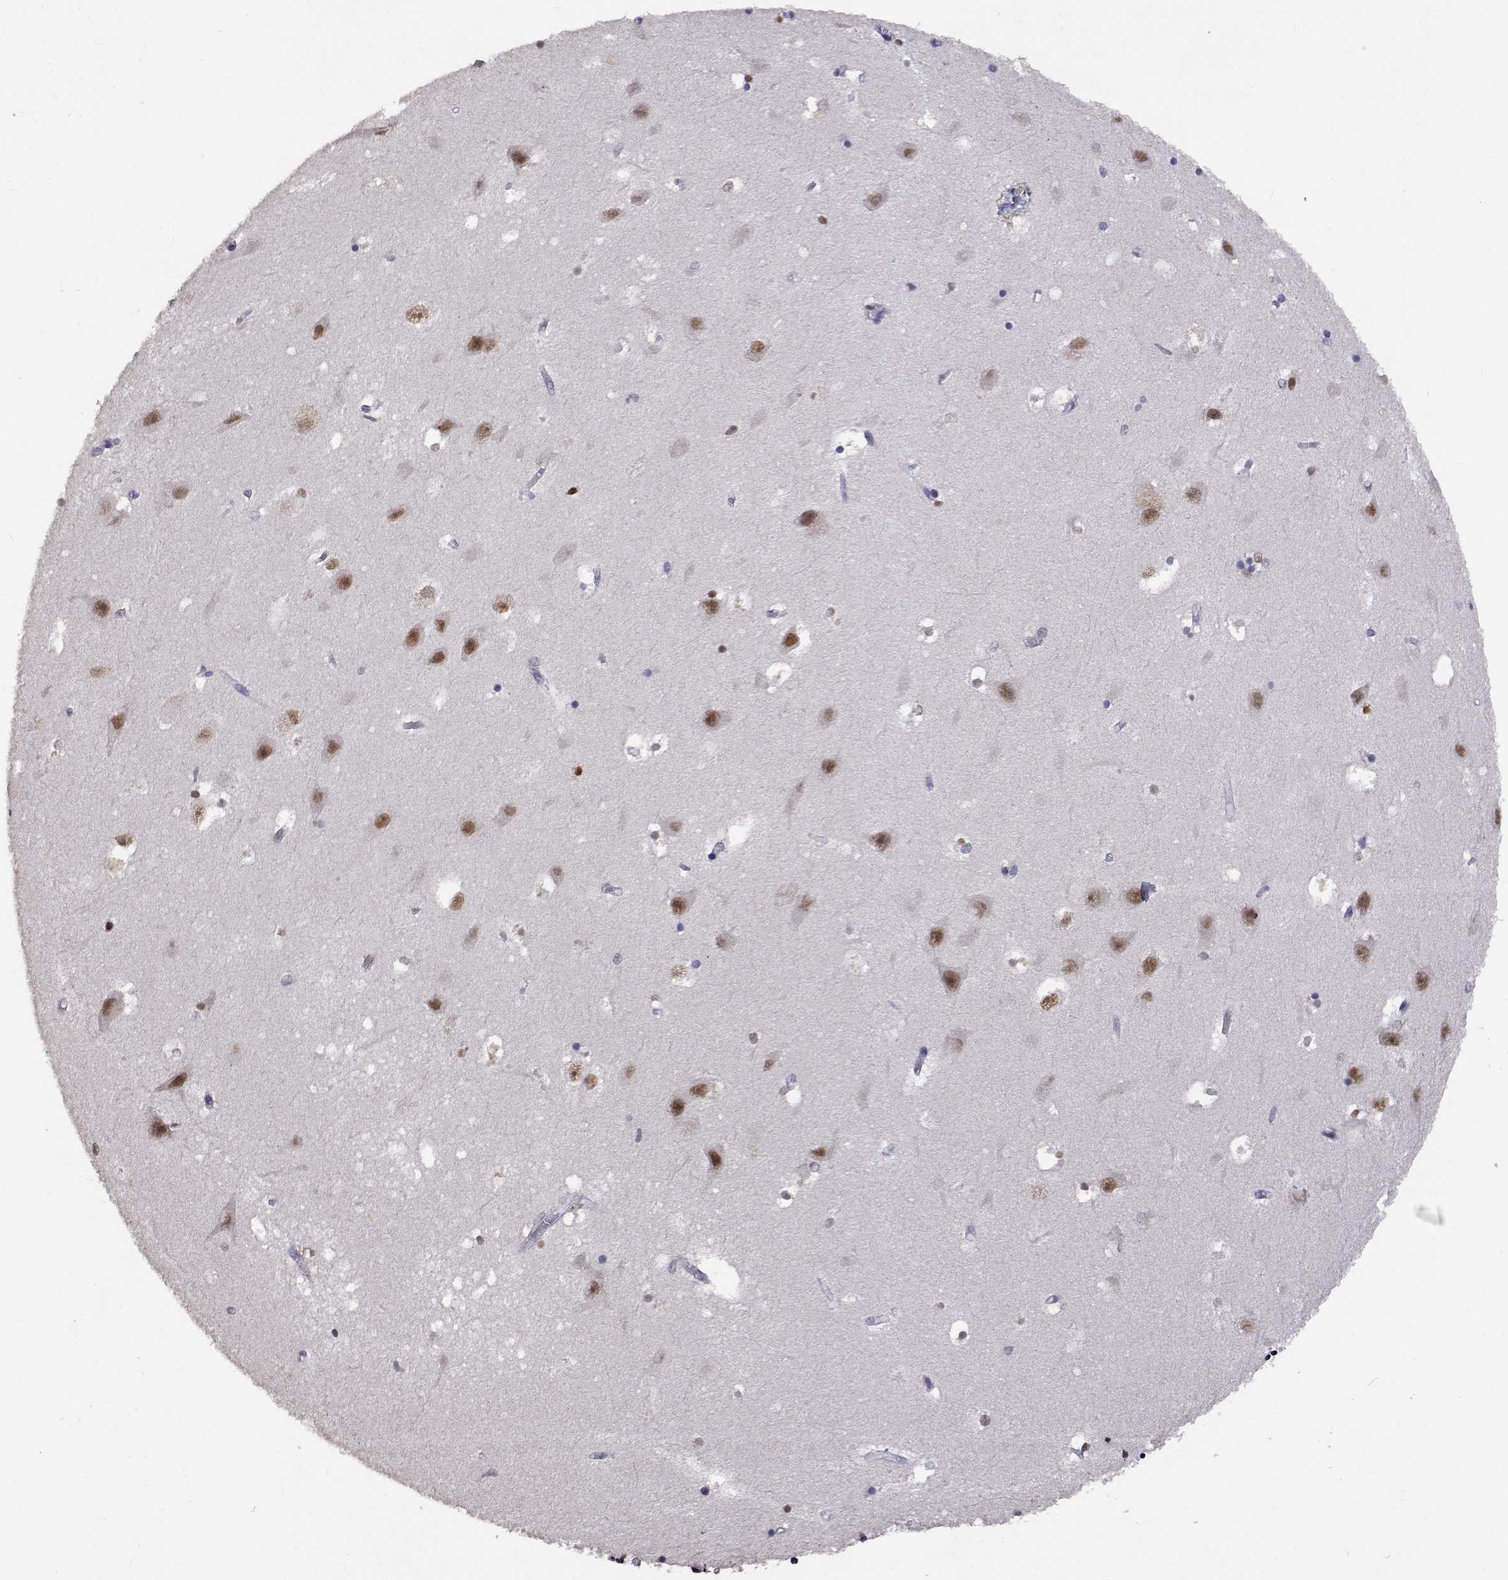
{"staining": {"intensity": "moderate", "quantity": "25%-75%", "location": "nuclear"}, "tissue": "hippocampus", "cell_type": "Glial cells", "image_type": "normal", "snomed": [{"axis": "morphology", "description": "Normal tissue, NOS"}, {"axis": "topography", "description": "Hippocampus"}], "caption": "Immunohistochemistry (IHC) (DAB (3,3'-diaminobenzidine)) staining of unremarkable hippocampus reveals moderate nuclear protein expression in approximately 25%-75% of glial cells.", "gene": "HNRNPA0", "patient": {"sex": "male", "age": 58}}